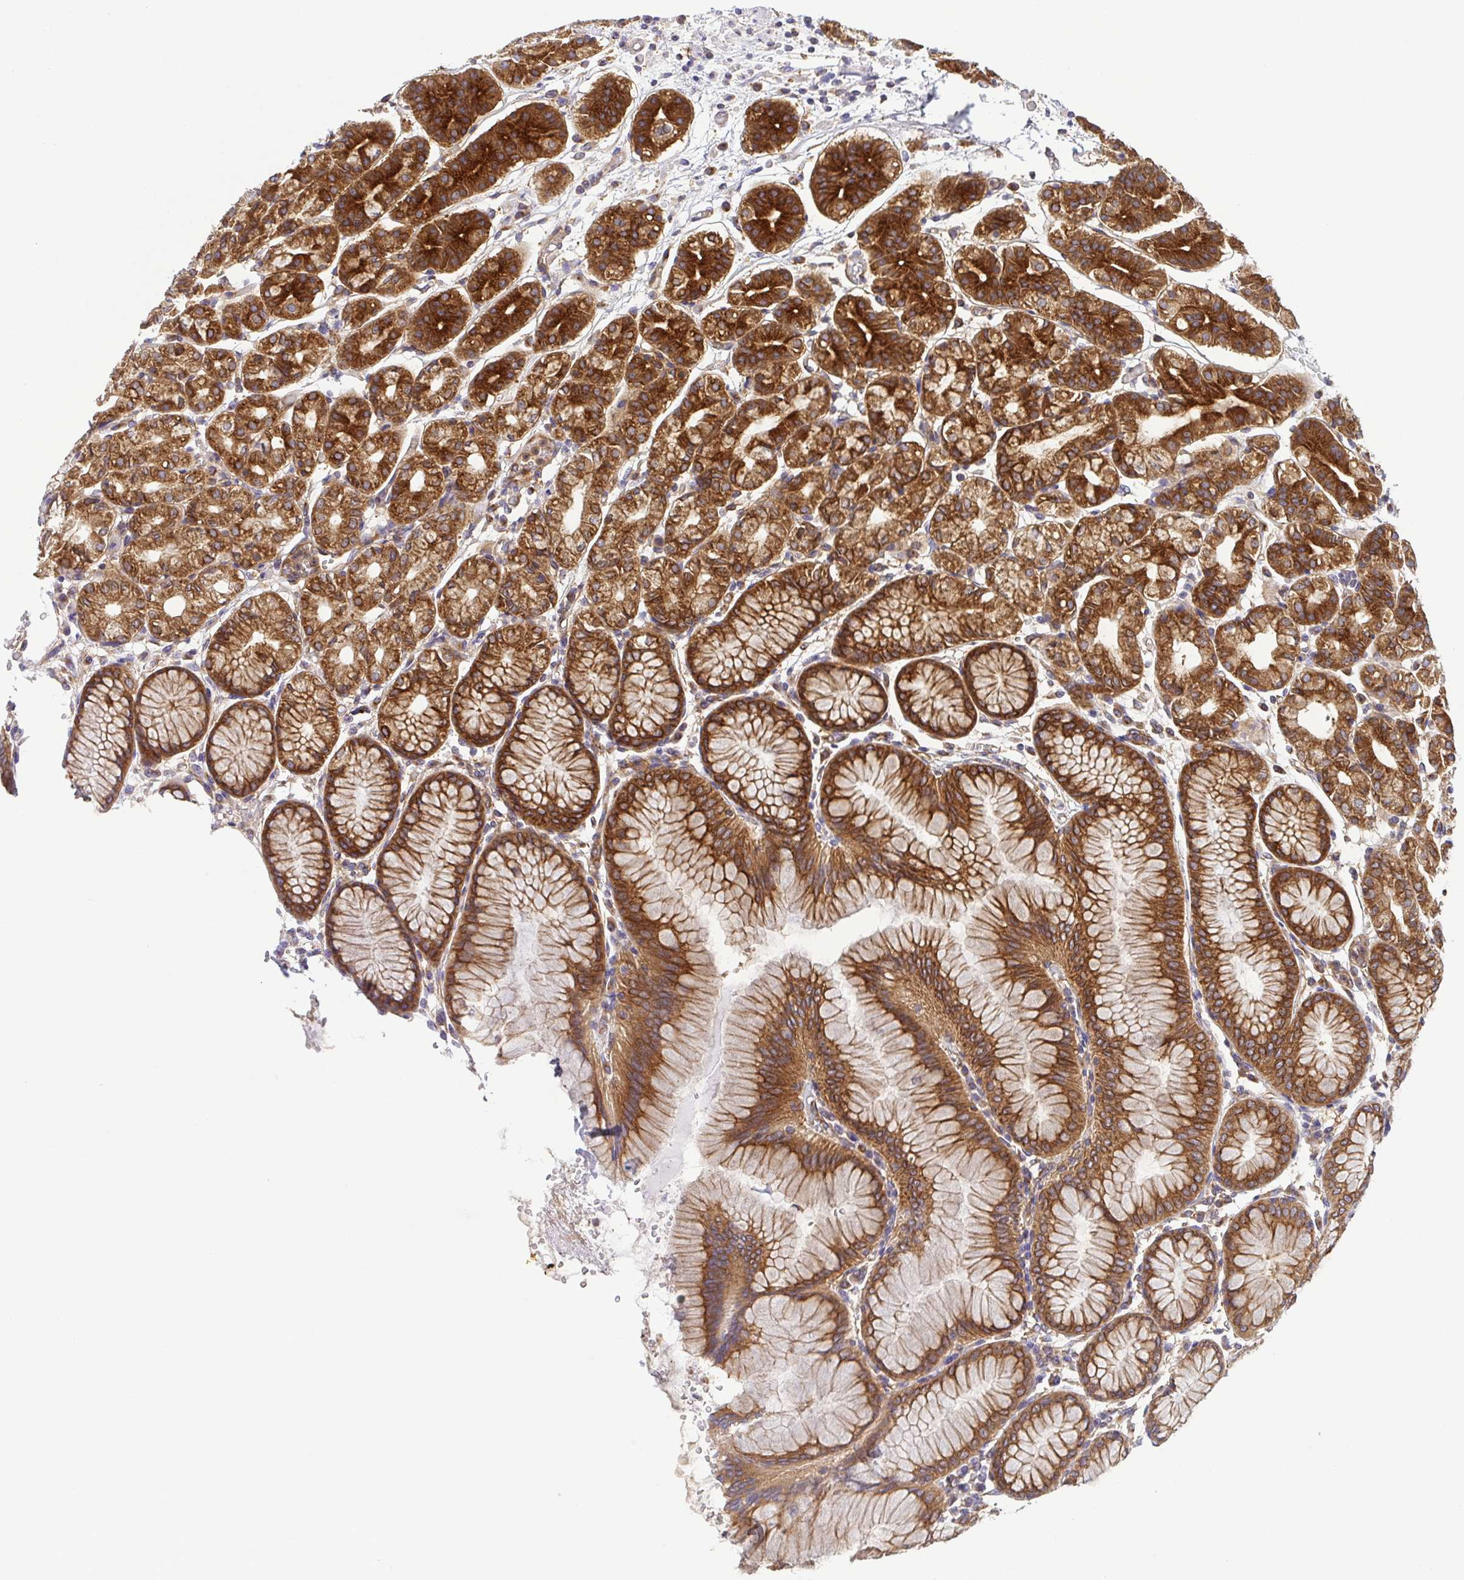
{"staining": {"intensity": "strong", "quantity": ">75%", "location": "cytoplasmic/membranous"}, "tissue": "stomach", "cell_type": "Glandular cells", "image_type": "normal", "snomed": [{"axis": "morphology", "description": "Normal tissue, NOS"}, {"axis": "topography", "description": "Stomach"}], "caption": "Immunohistochemical staining of benign human stomach reveals strong cytoplasmic/membranous protein expression in approximately >75% of glandular cells.", "gene": "KIF5B", "patient": {"sex": "female", "age": 57}}